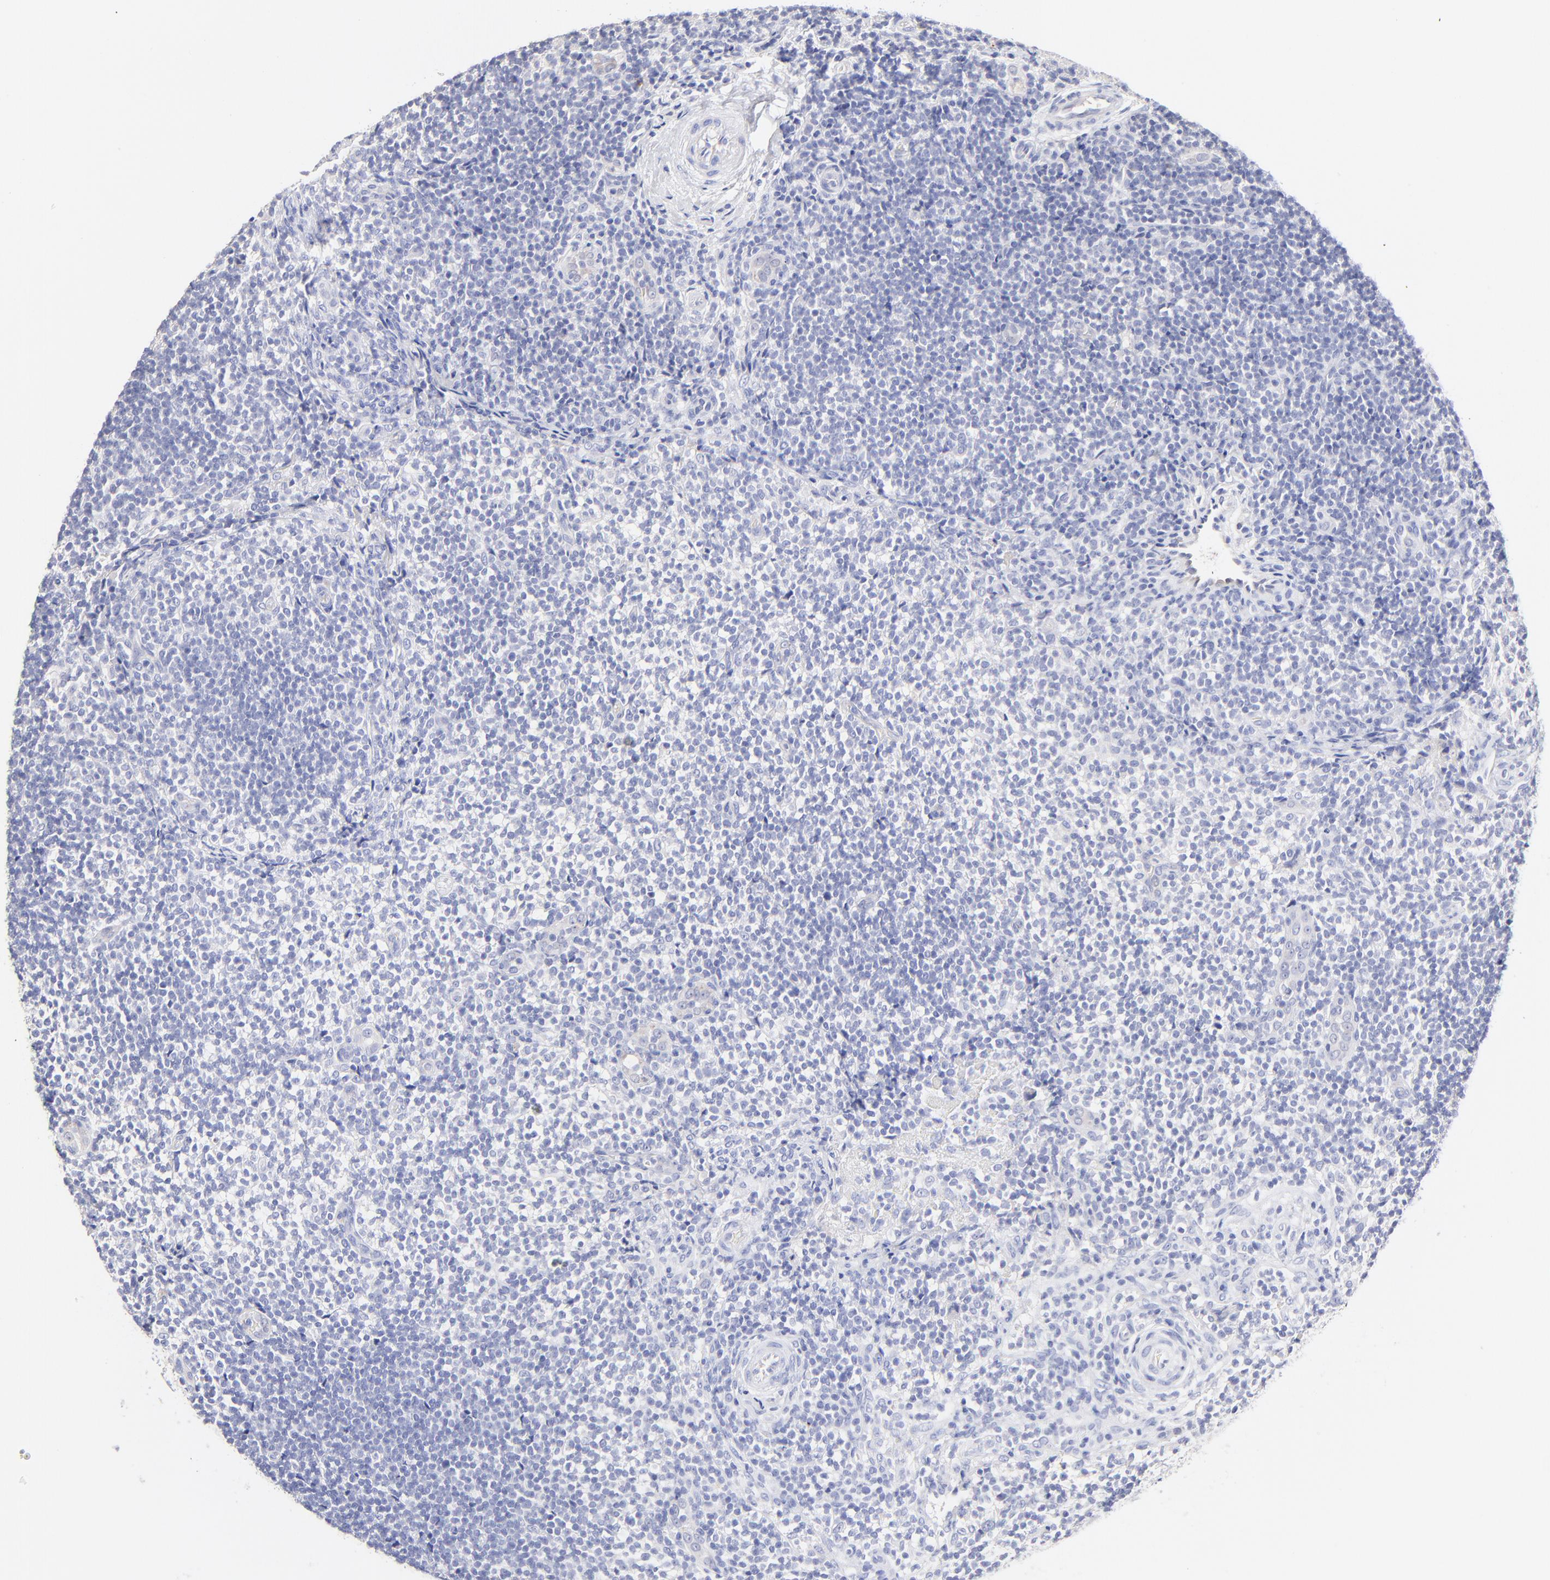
{"staining": {"intensity": "negative", "quantity": "none", "location": "none"}, "tissue": "lymphoma", "cell_type": "Tumor cells", "image_type": "cancer", "snomed": [{"axis": "morphology", "description": "Malignant lymphoma, non-Hodgkin's type, Low grade"}, {"axis": "topography", "description": "Lymph node"}], "caption": "Human malignant lymphoma, non-Hodgkin's type (low-grade) stained for a protein using IHC demonstrates no staining in tumor cells.", "gene": "ASB9", "patient": {"sex": "female", "age": 76}}